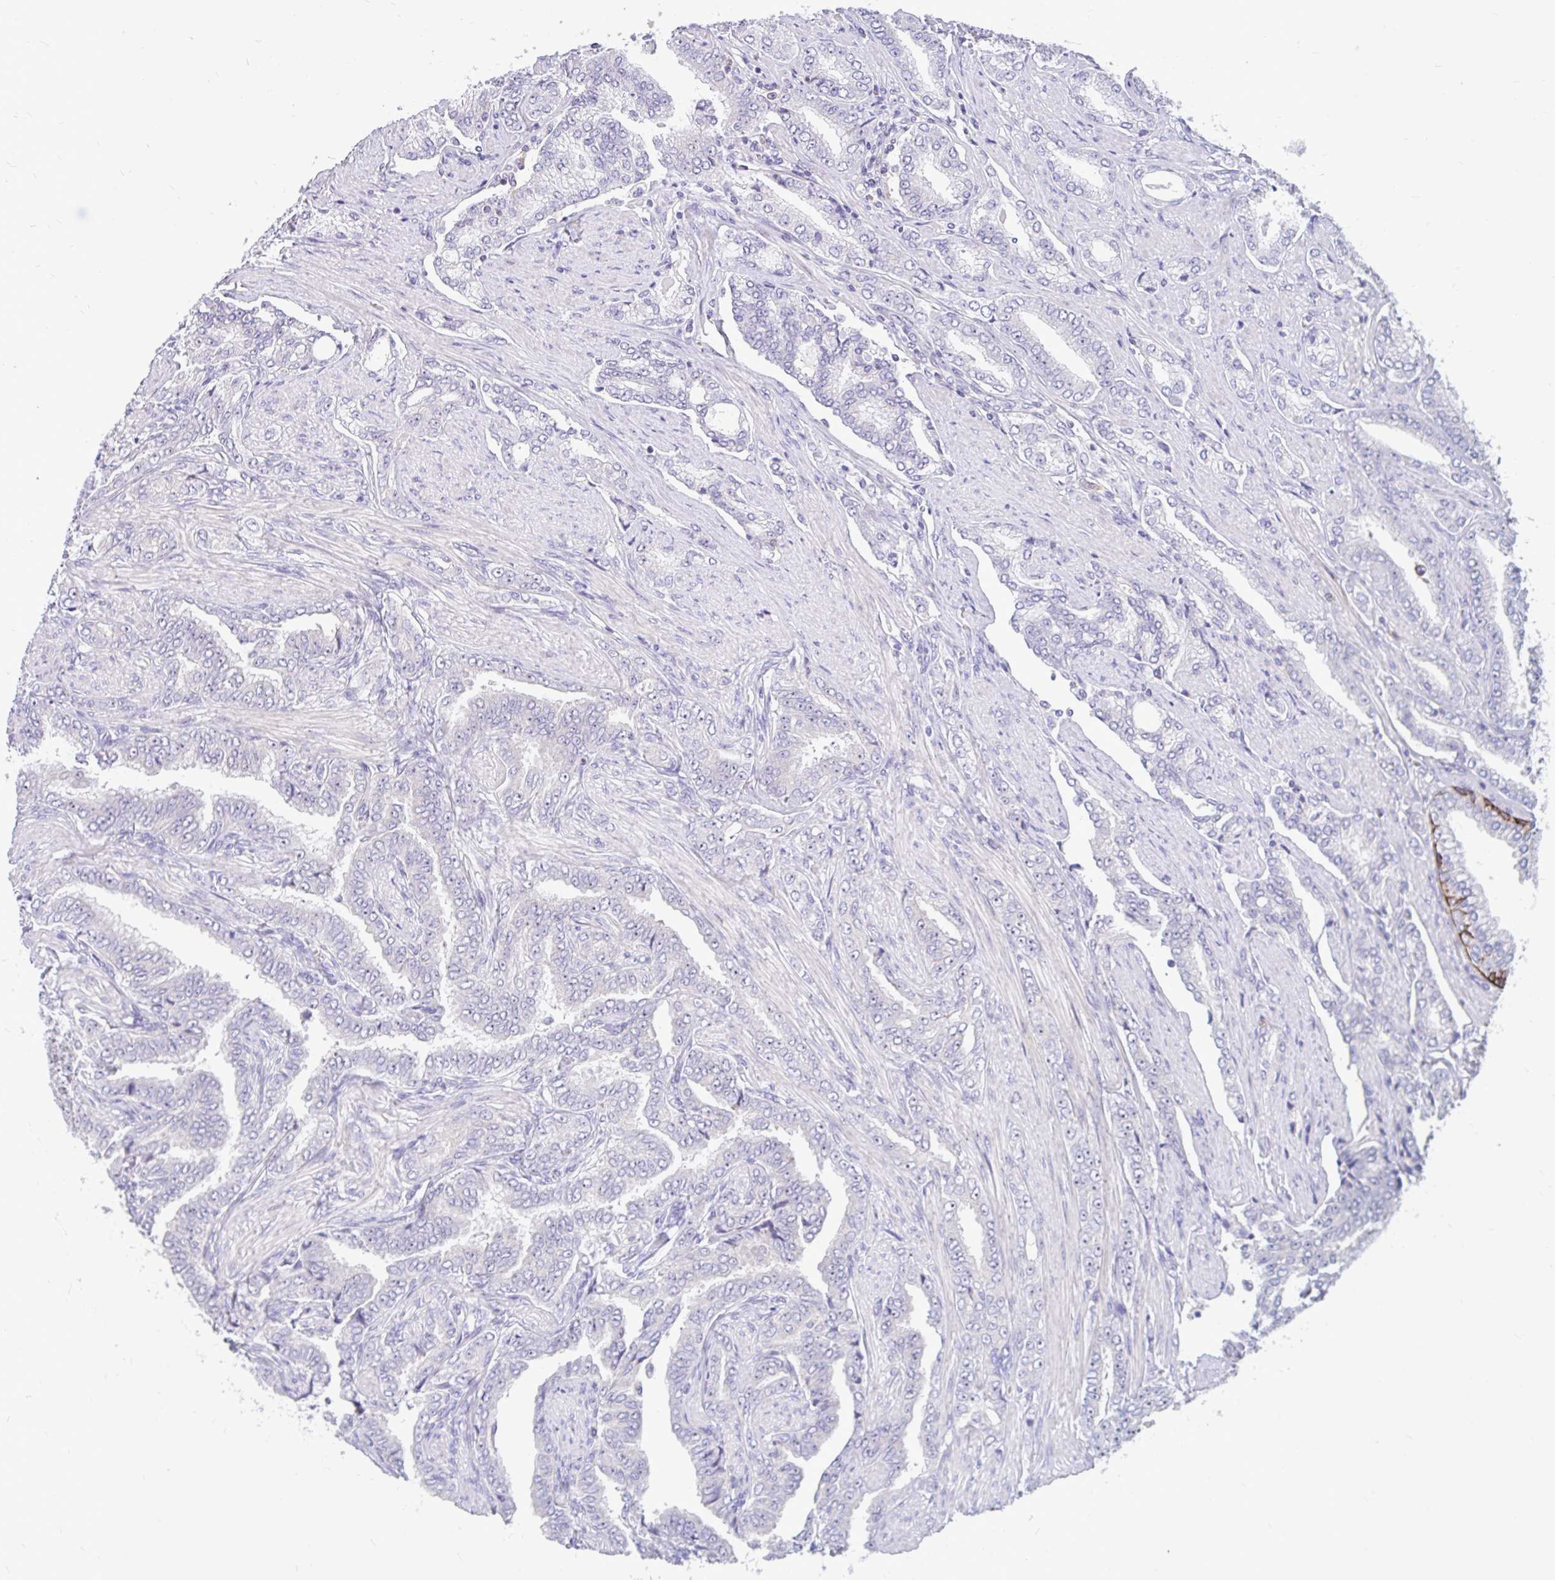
{"staining": {"intensity": "negative", "quantity": "none", "location": "none"}, "tissue": "prostate cancer", "cell_type": "Tumor cells", "image_type": "cancer", "snomed": [{"axis": "morphology", "description": "Adenocarcinoma, High grade"}, {"axis": "topography", "description": "Prostate"}], "caption": "This is a micrograph of immunohistochemistry (IHC) staining of prostate cancer (adenocarcinoma (high-grade)), which shows no expression in tumor cells. (Brightfield microscopy of DAB IHC at high magnification).", "gene": "LRRC26", "patient": {"sex": "male", "age": 72}}